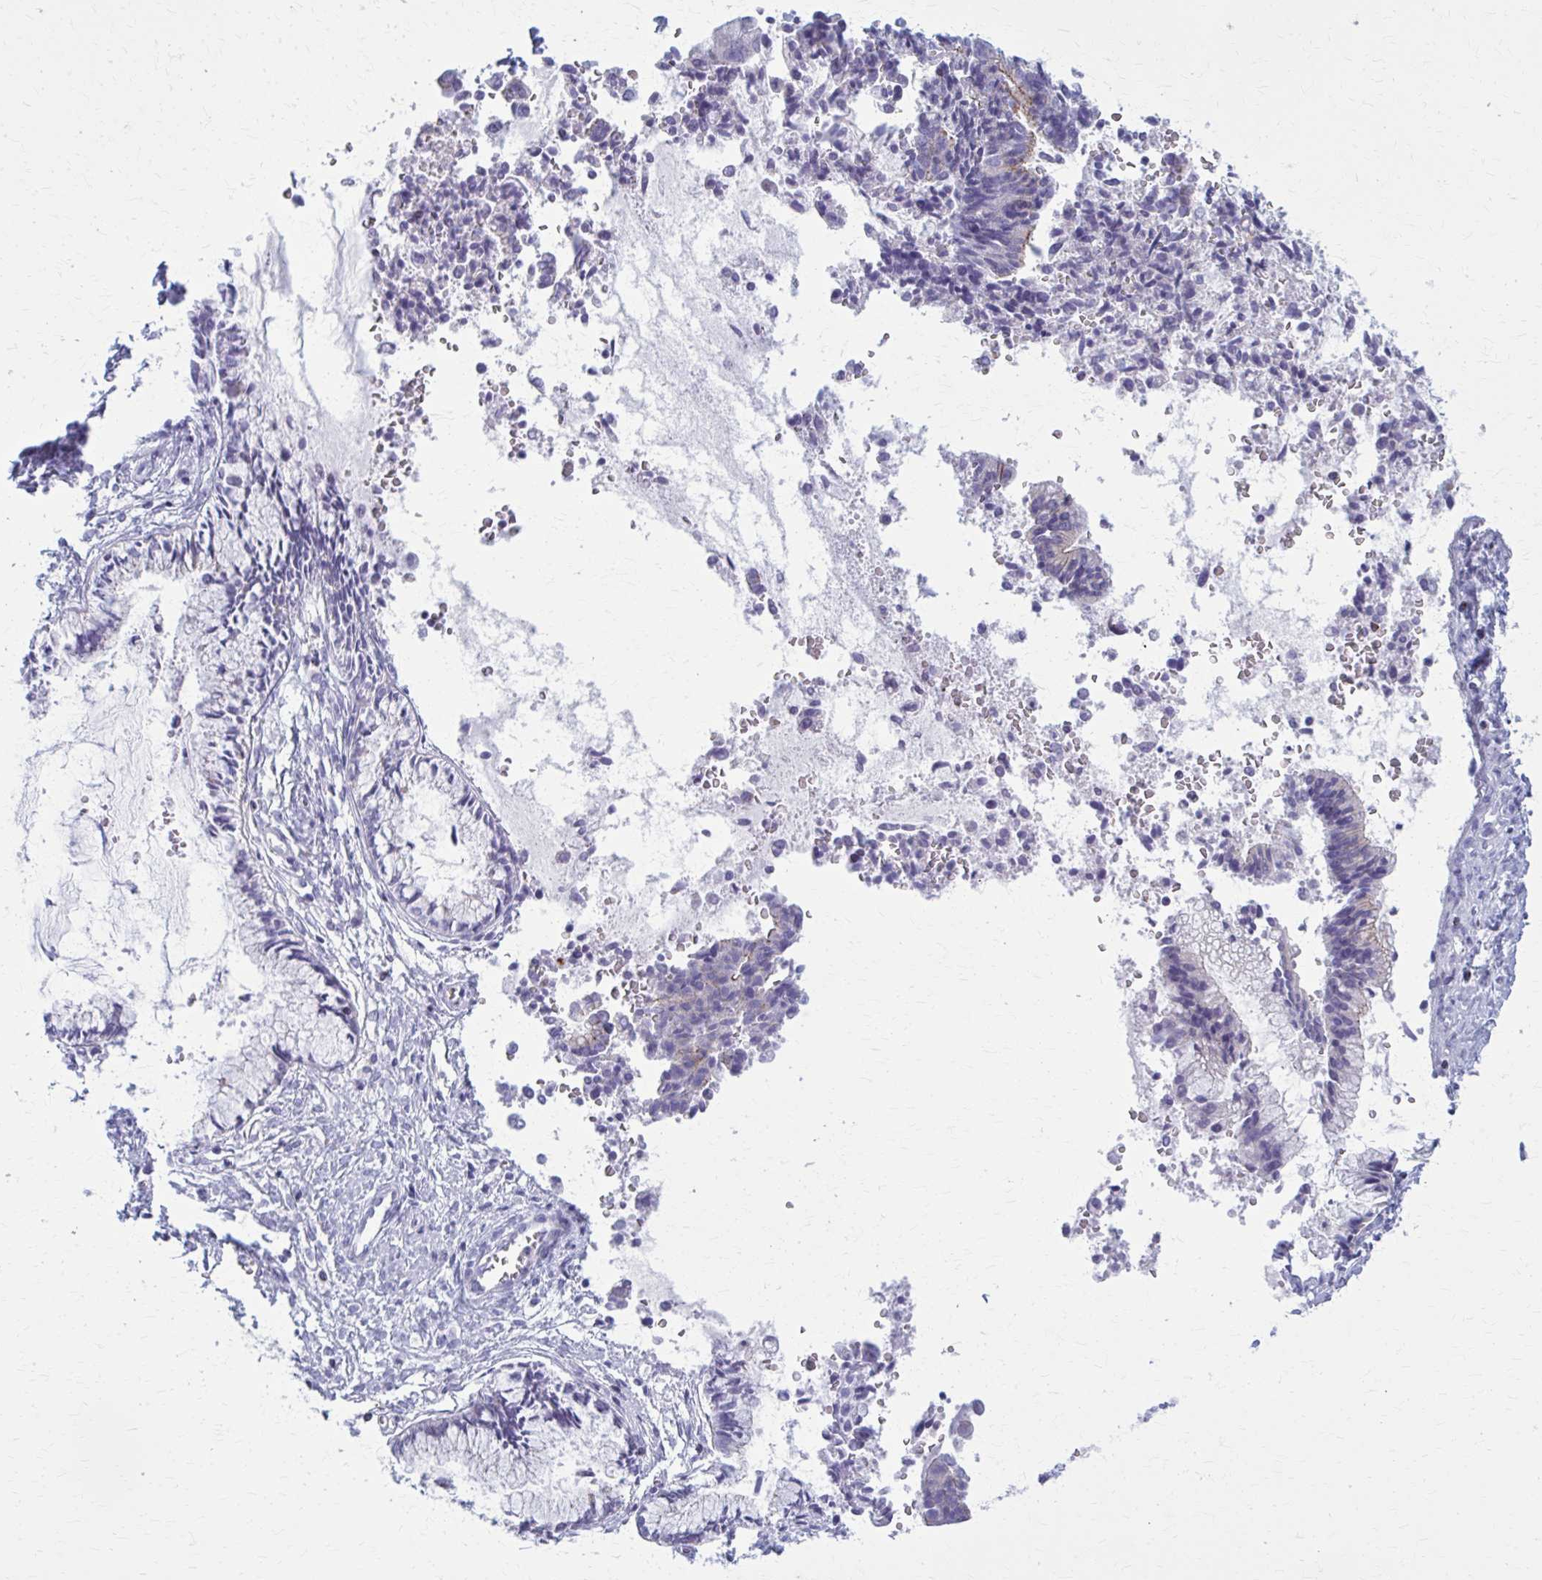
{"staining": {"intensity": "weak", "quantity": "<25%", "location": "cytoplasmic/membranous"}, "tissue": "cervical cancer", "cell_type": "Tumor cells", "image_type": "cancer", "snomed": [{"axis": "morphology", "description": "Adenocarcinoma, NOS"}, {"axis": "topography", "description": "Cervix"}], "caption": "Adenocarcinoma (cervical) was stained to show a protein in brown. There is no significant staining in tumor cells.", "gene": "PEDS1", "patient": {"sex": "female", "age": 44}}